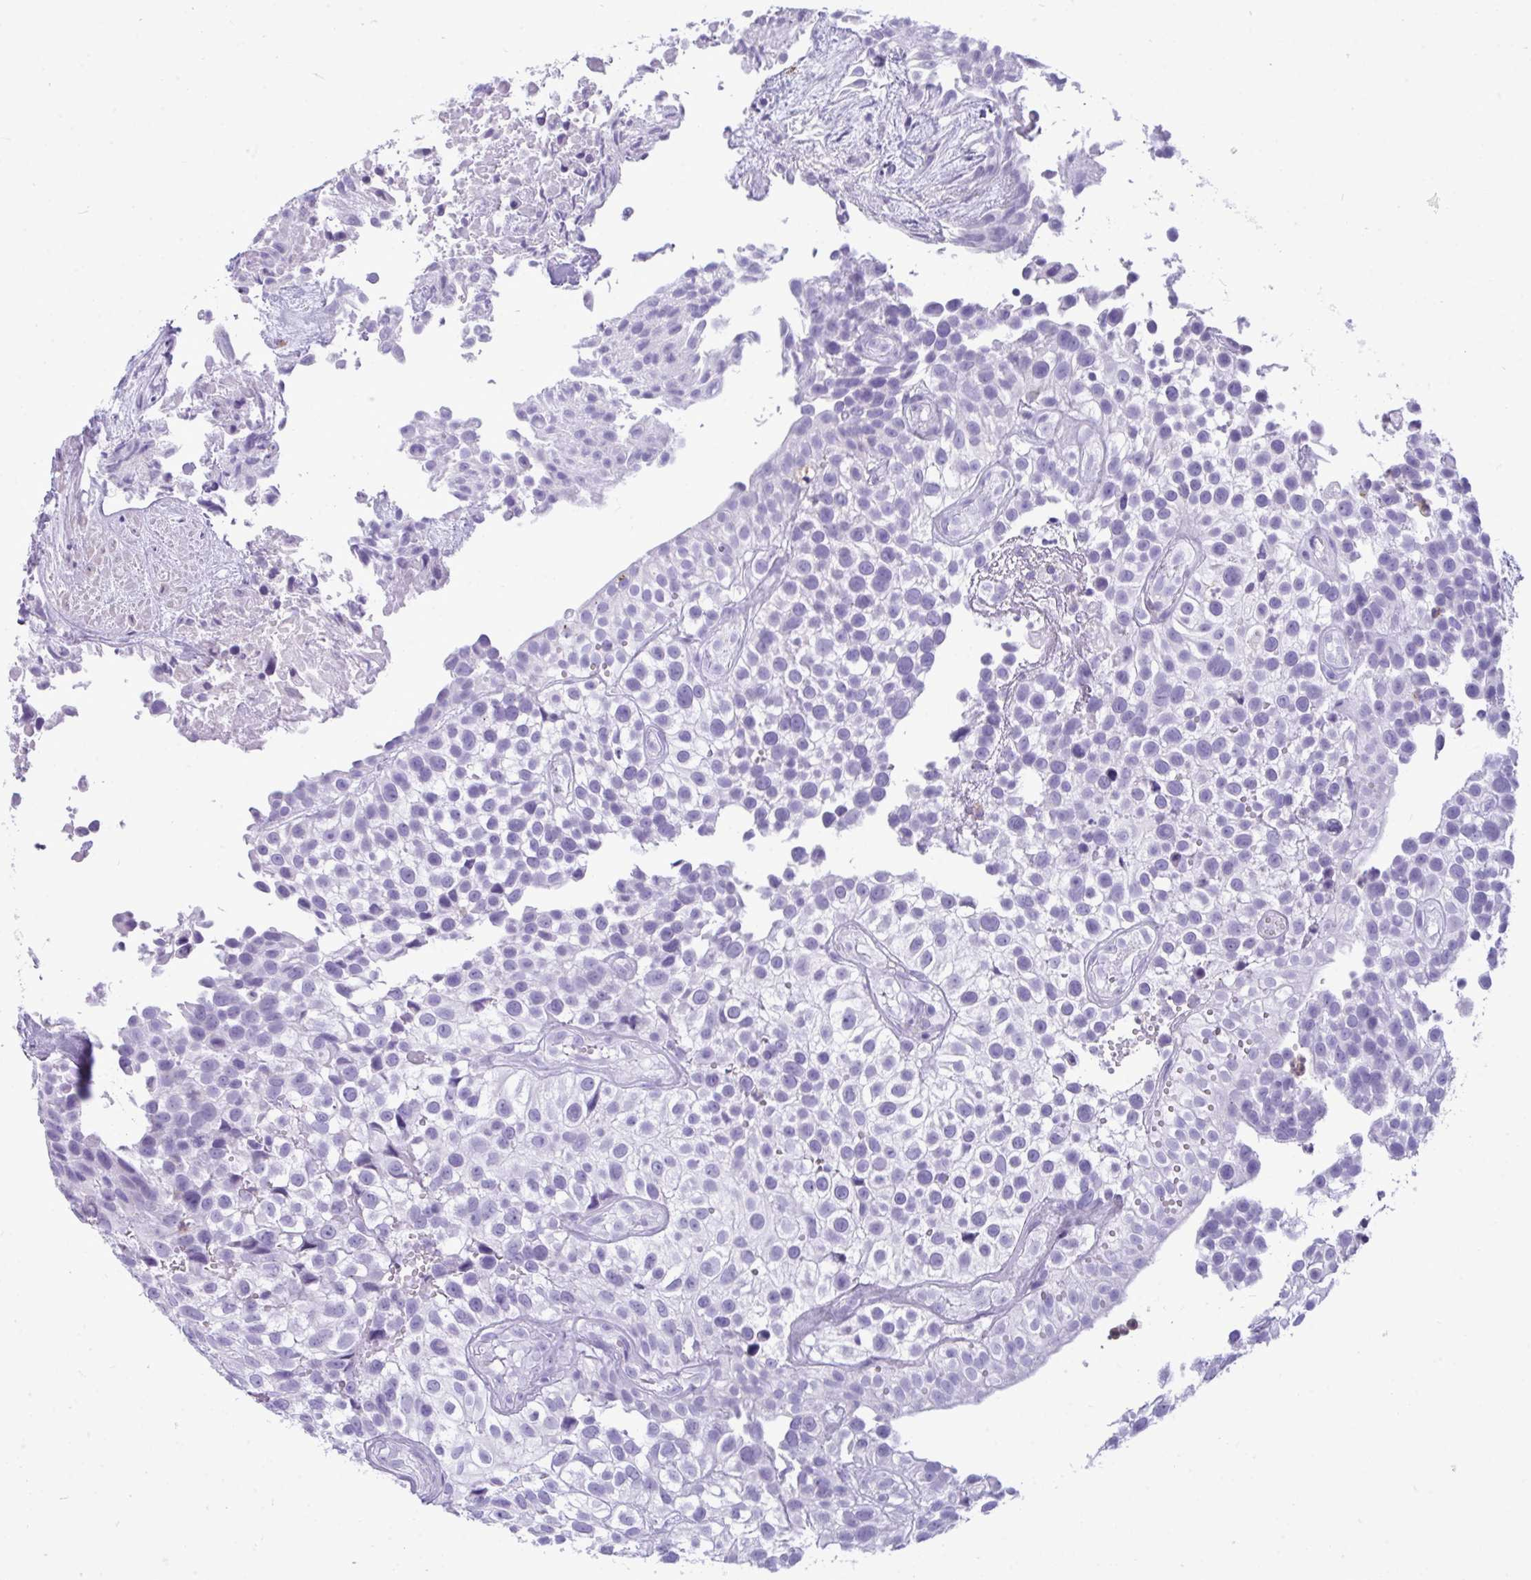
{"staining": {"intensity": "negative", "quantity": "none", "location": "none"}, "tissue": "urothelial cancer", "cell_type": "Tumor cells", "image_type": "cancer", "snomed": [{"axis": "morphology", "description": "Urothelial carcinoma, High grade"}, {"axis": "topography", "description": "Urinary bladder"}], "caption": "This is an IHC image of human urothelial cancer. There is no expression in tumor cells.", "gene": "ARHGAP42", "patient": {"sex": "male", "age": 56}}